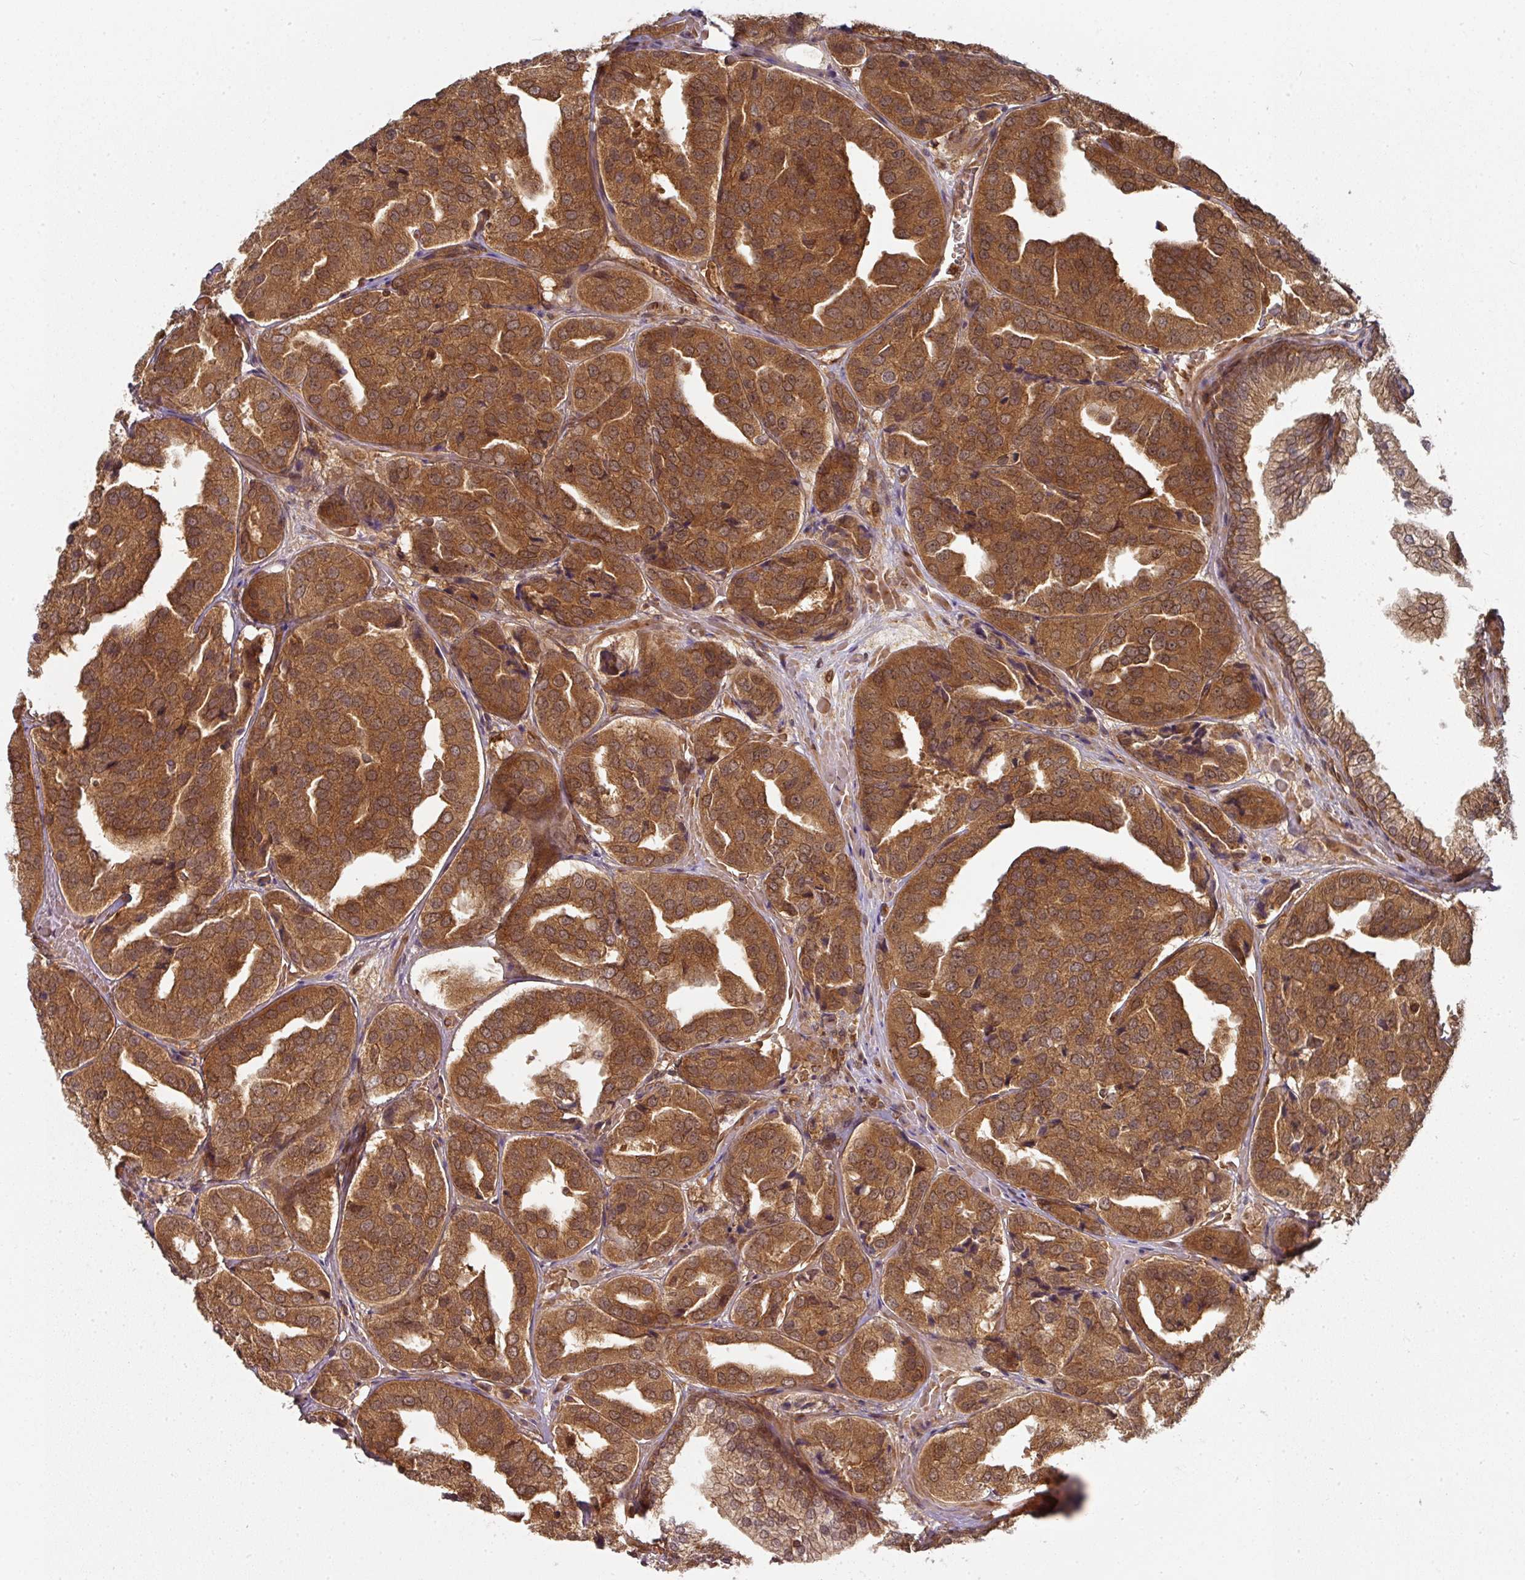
{"staining": {"intensity": "strong", "quantity": ">75%", "location": "cytoplasmic/membranous"}, "tissue": "prostate cancer", "cell_type": "Tumor cells", "image_type": "cancer", "snomed": [{"axis": "morphology", "description": "Adenocarcinoma, High grade"}, {"axis": "topography", "description": "Prostate"}], "caption": "Protein analysis of prostate cancer (high-grade adenocarcinoma) tissue demonstrates strong cytoplasmic/membranous expression in about >75% of tumor cells. (Stains: DAB (3,3'-diaminobenzidine) in brown, nuclei in blue, Microscopy: brightfield microscopy at high magnification).", "gene": "EIF4EBP2", "patient": {"sex": "male", "age": 63}}